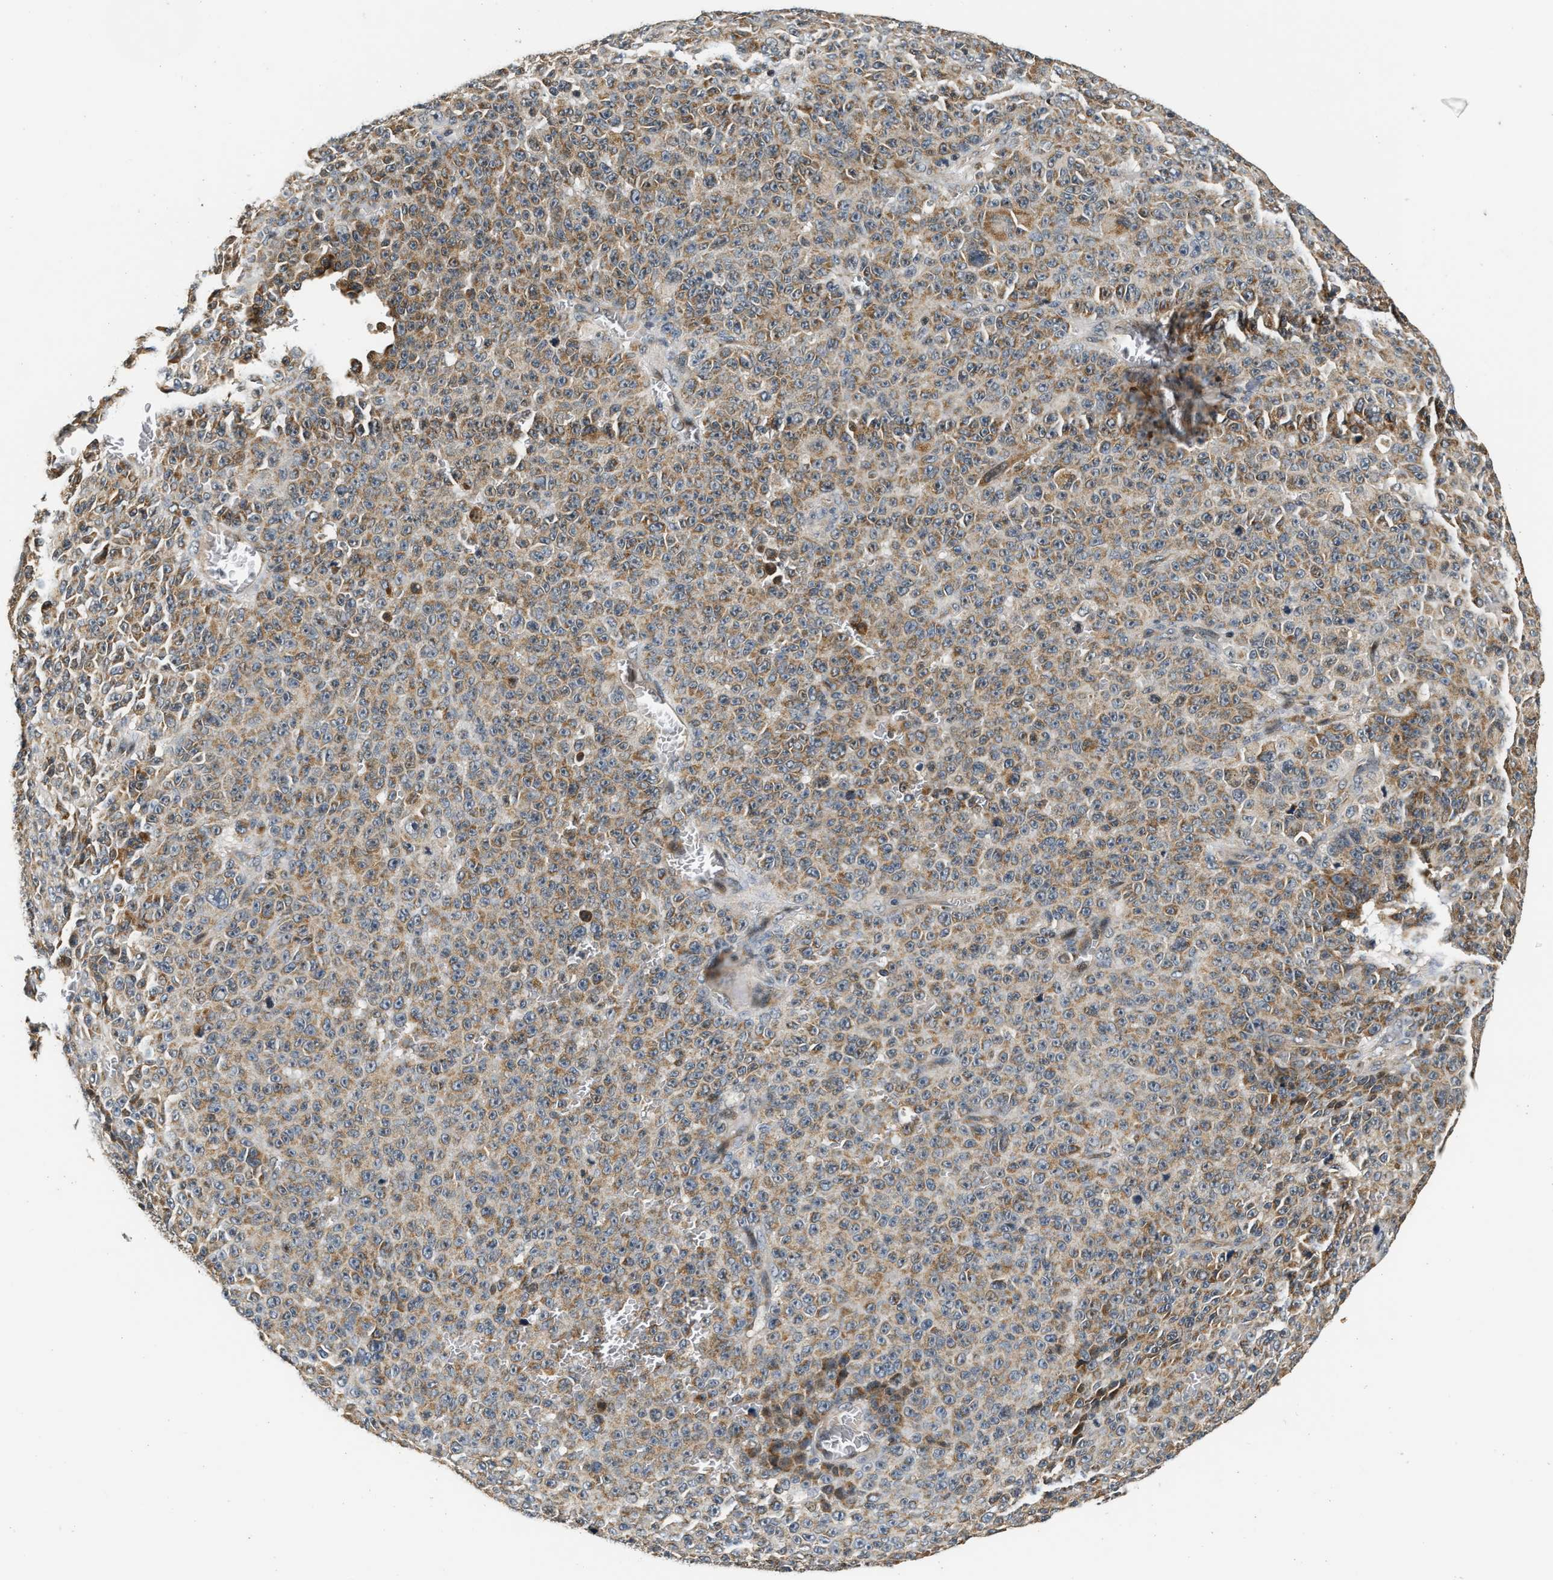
{"staining": {"intensity": "moderate", "quantity": ">75%", "location": "cytoplasmic/membranous"}, "tissue": "melanoma", "cell_type": "Tumor cells", "image_type": "cancer", "snomed": [{"axis": "morphology", "description": "Malignant melanoma, NOS"}, {"axis": "topography", "description": "Skin"}], "caption": "The photomicrograph shows a brown stain indicating the presence of a protein in the cytoplasmic/membranous of tumor cells in malignant melanoma.", "gene": "EXTL2", "patient": {"sex": "female", "age": 82}}